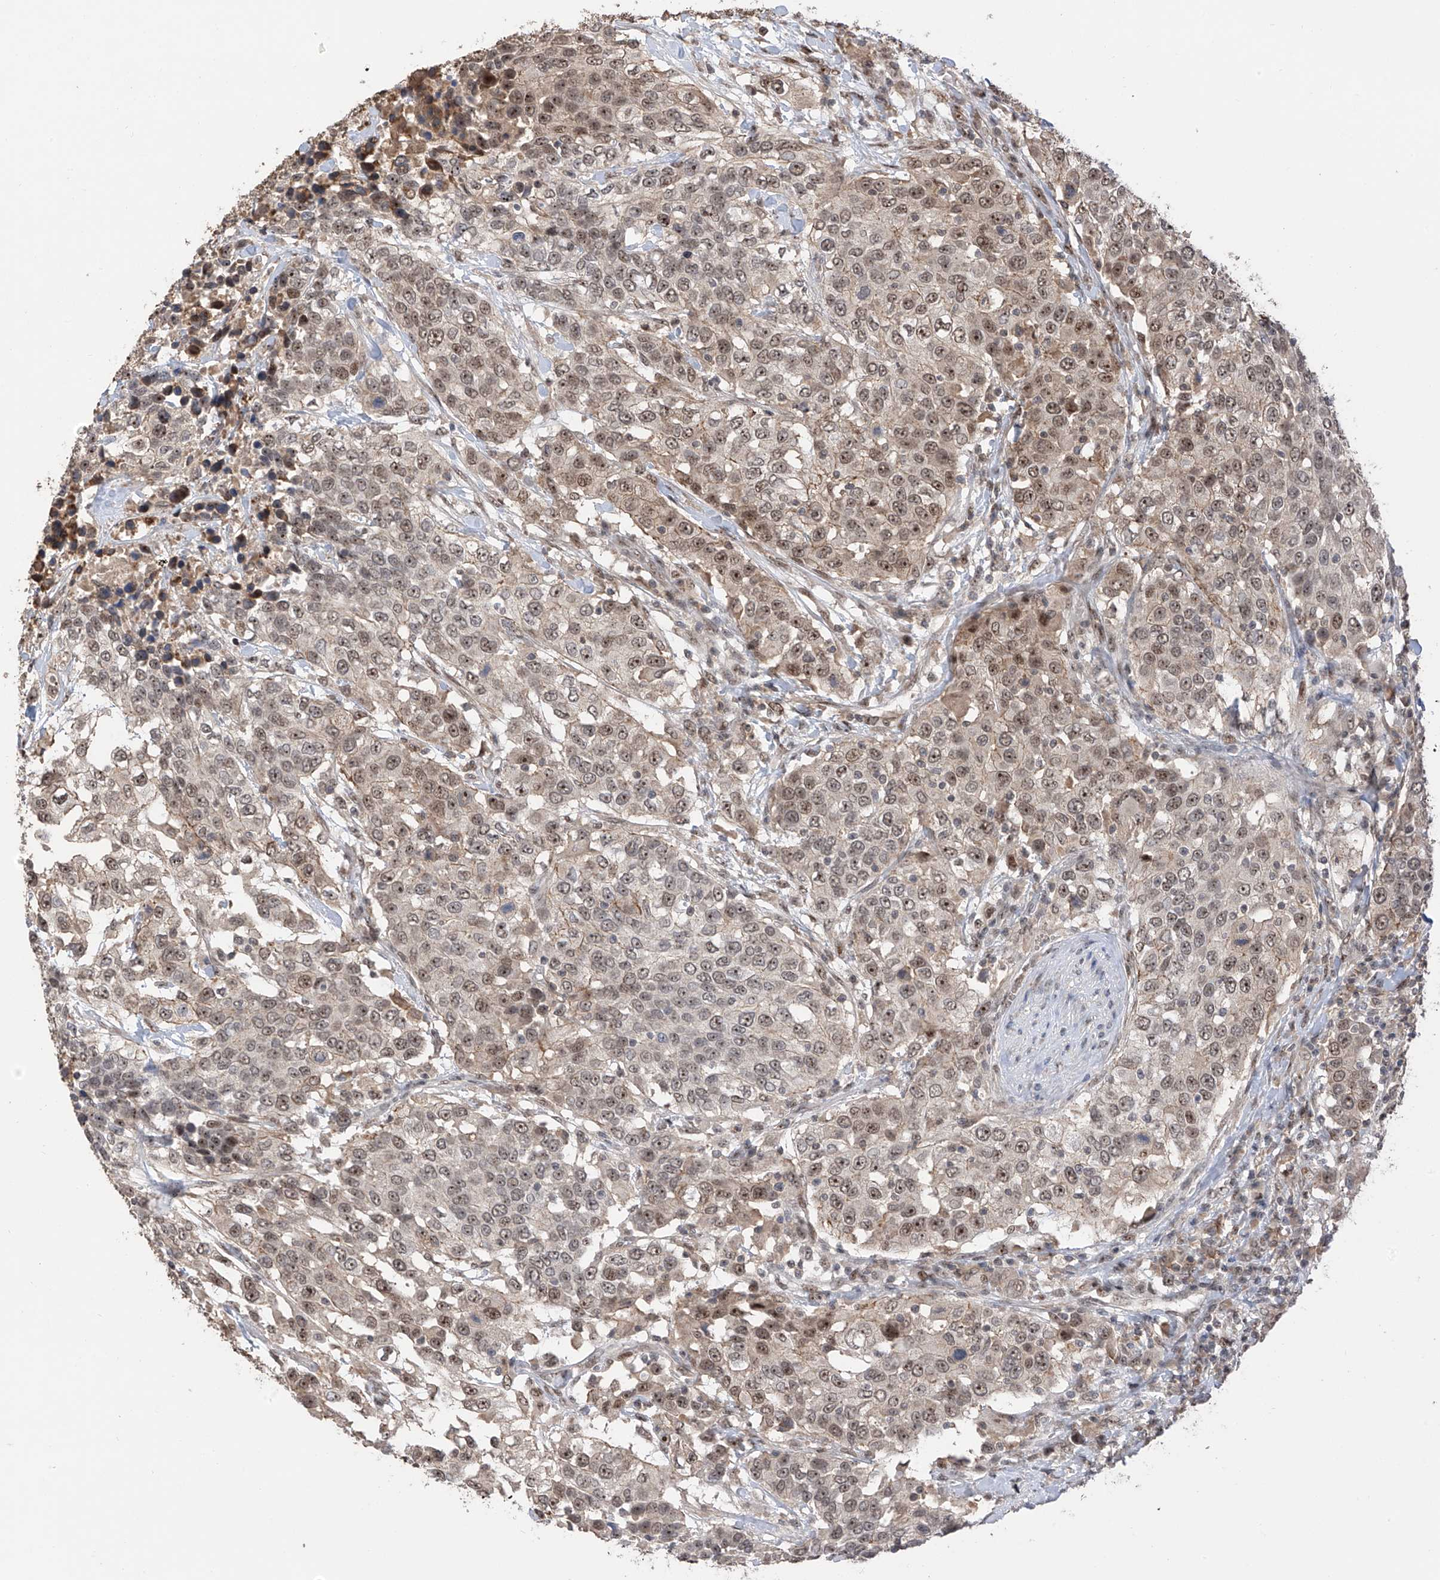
{"staining": {"intensity": "moderate", "quantity": ">75%", "location": "cytoplasmic/membranous,nuclear"}, "tissue": "urothelial cancer", "cell_type": "Tumor cells", "image_type": "cancer", "snomed": [{"axis": "morphology", "description": "Urothelial carcinoma, High grade"}, {"axis": "topography", "description": "Urinary bladder"}], "caption": "Immunohistochemistry micrograph of urothelial cancer stained for a protein (brown), which demonstrates medium levels of moderate cytoplasmic/membranous and nuclear positivity in about >75% of tumor cells.", "gene": "C1orf131", "patient": {"sex": "female", "age": 80}}